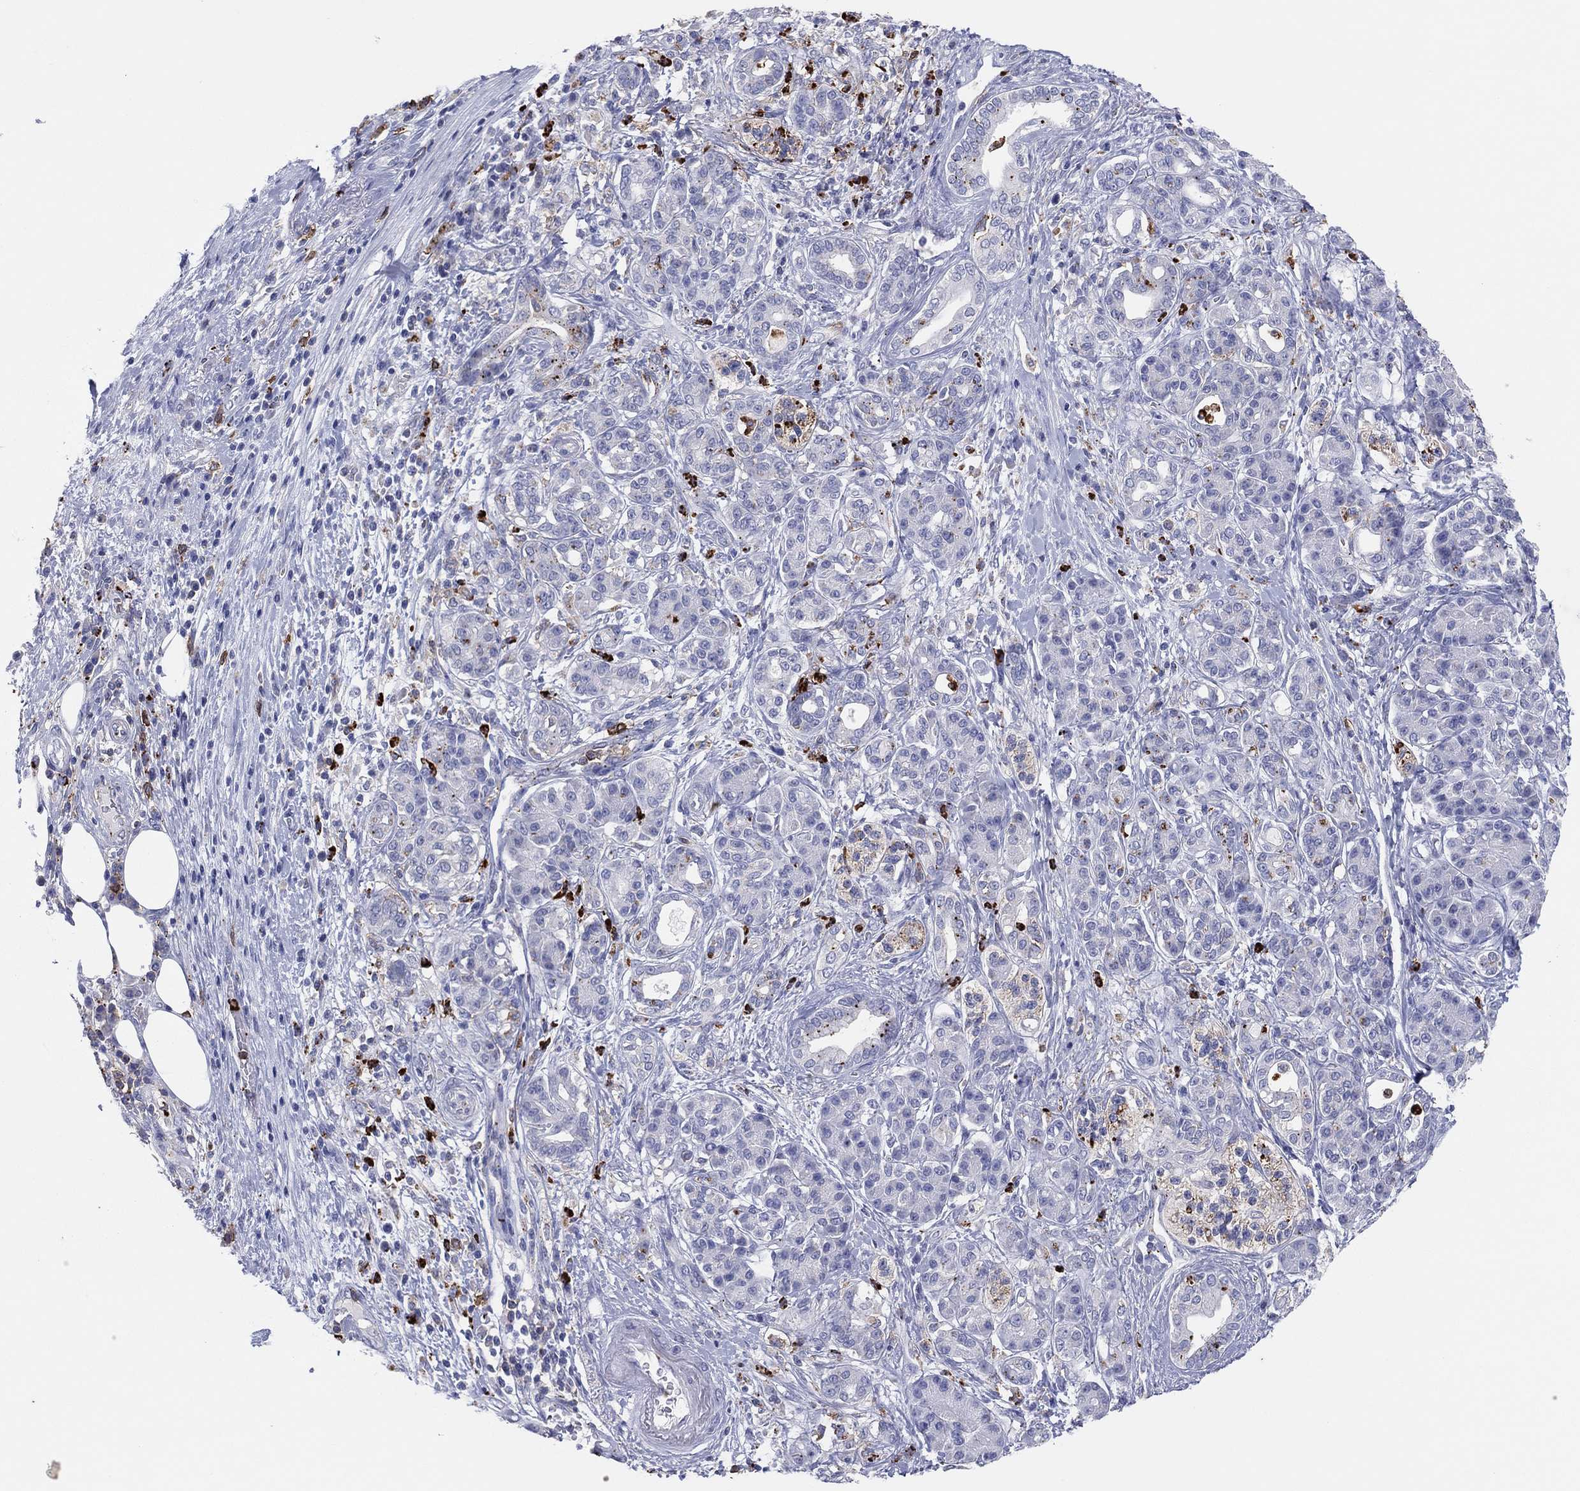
{"staining": {"intensity": "negative", "quantity": "none", "location": "none"}, "tissue": "pancreatic cancer", "cell_type": "Tumor cells", "image_type": "cancer", "snomed": [{"axis": "morphology", "description": "Adenocarcinoma, NOS"}, {"axis": "topography", "description": "Pancreas"}], "caption": "Adenocarcinoma (pancreatic) was stained to show a protein in brown. There is no significant expression in tumor cells.", "gene": "PLAC8", "patient": {"sex": "female", "age": 73}}